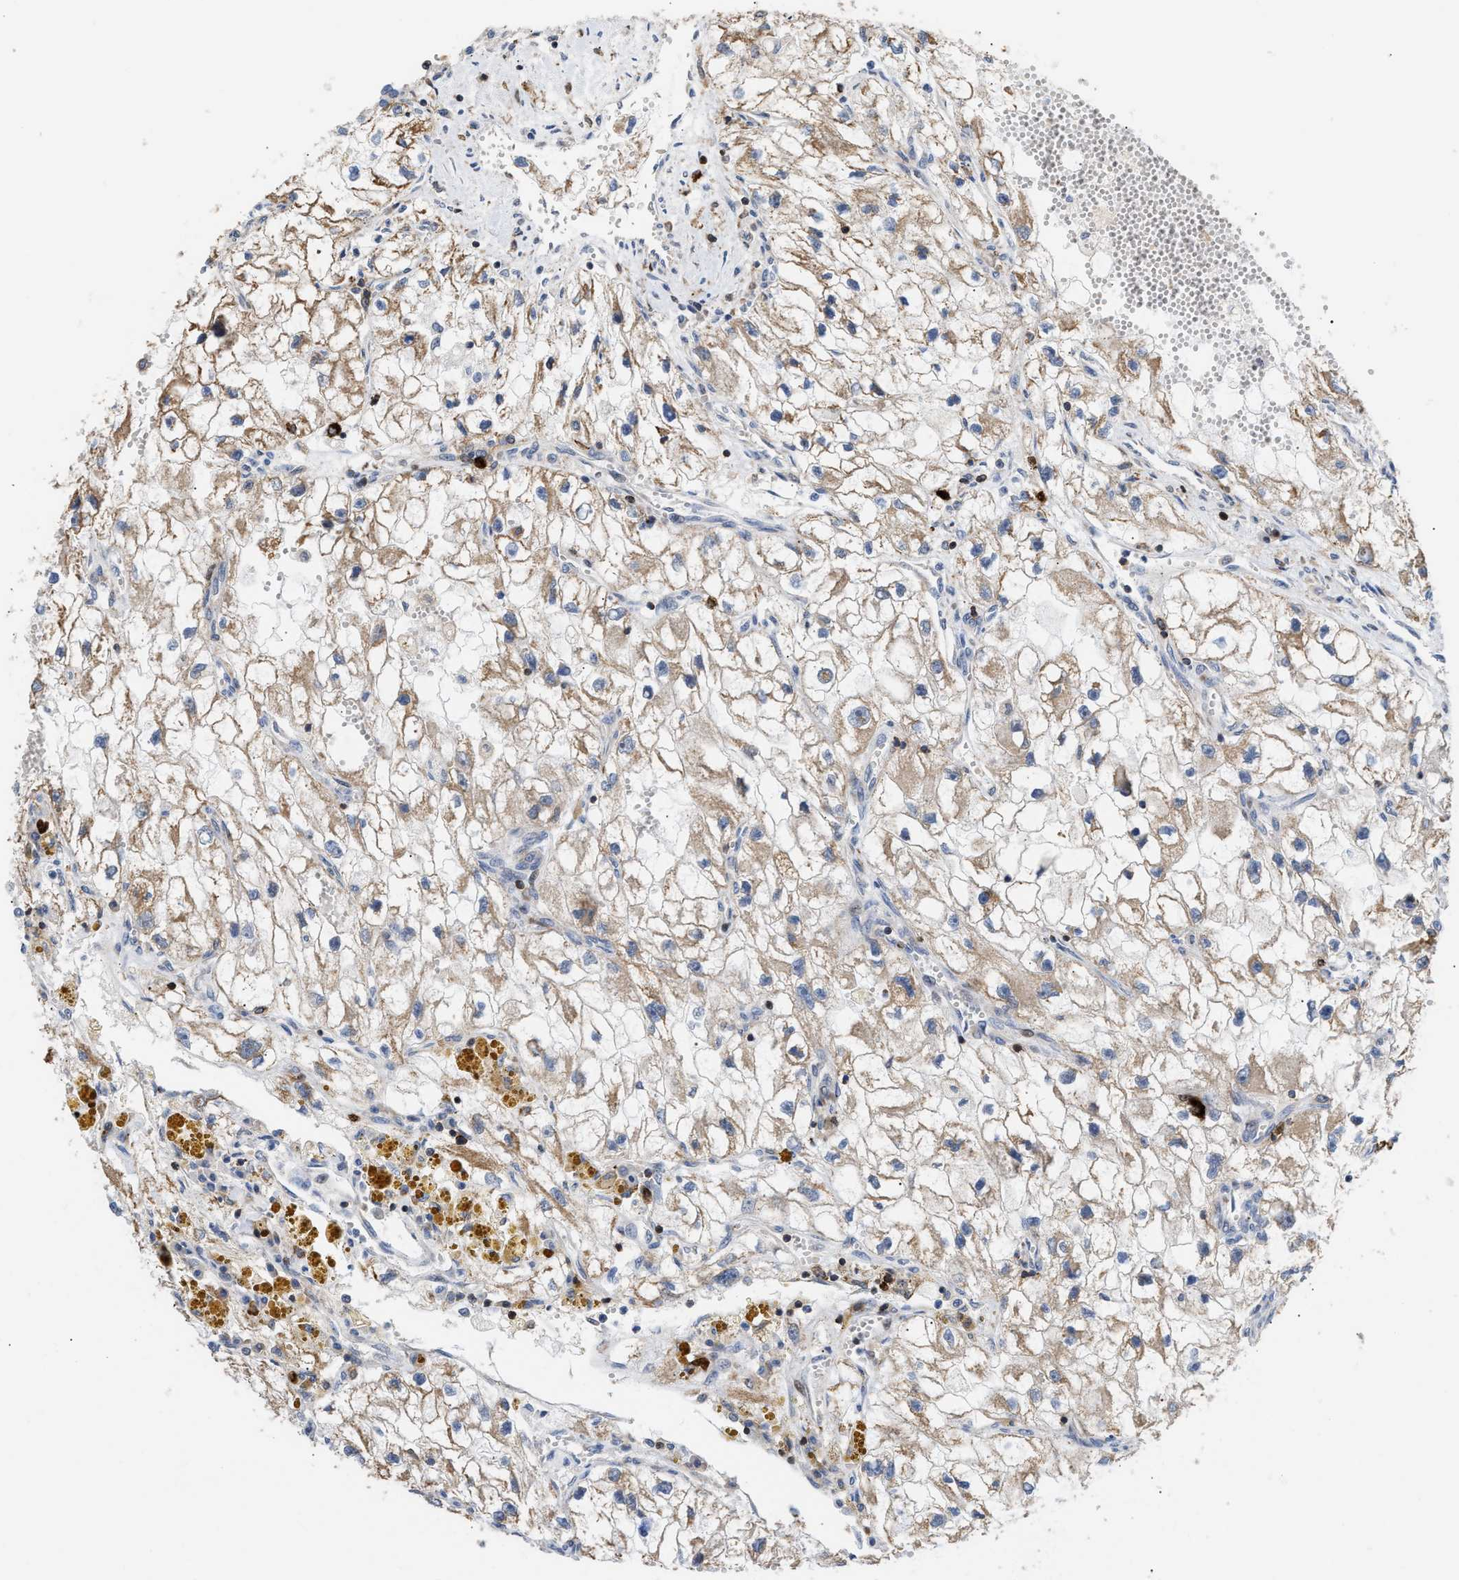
{"staining": {"intensity": "weak", "quantity": ">75%", "location": "cytoplasmic/membranous"}, "tissue": "renal cancer", "cell_type": "Tumor cells", "image_type": "cancer", "snomed": [{"axis": "morphology", "description": "Adenocarcinoma, NOS"}, {"axis": "topography", "description": "Kidney"}], "caption": "Immunohistochemistry (IHC) photomicrograph of neoplastic tissue: human renal cancer stained using immunohistochemistry demonstrates low levels of weak protein expression localized specifically in the cytoplasmic/membranous of tumor cells, appearing as a cytoplasmic/membranous brown color.", "gene": "ATP9A", "patient": {"sex": "female", "age": 70}}